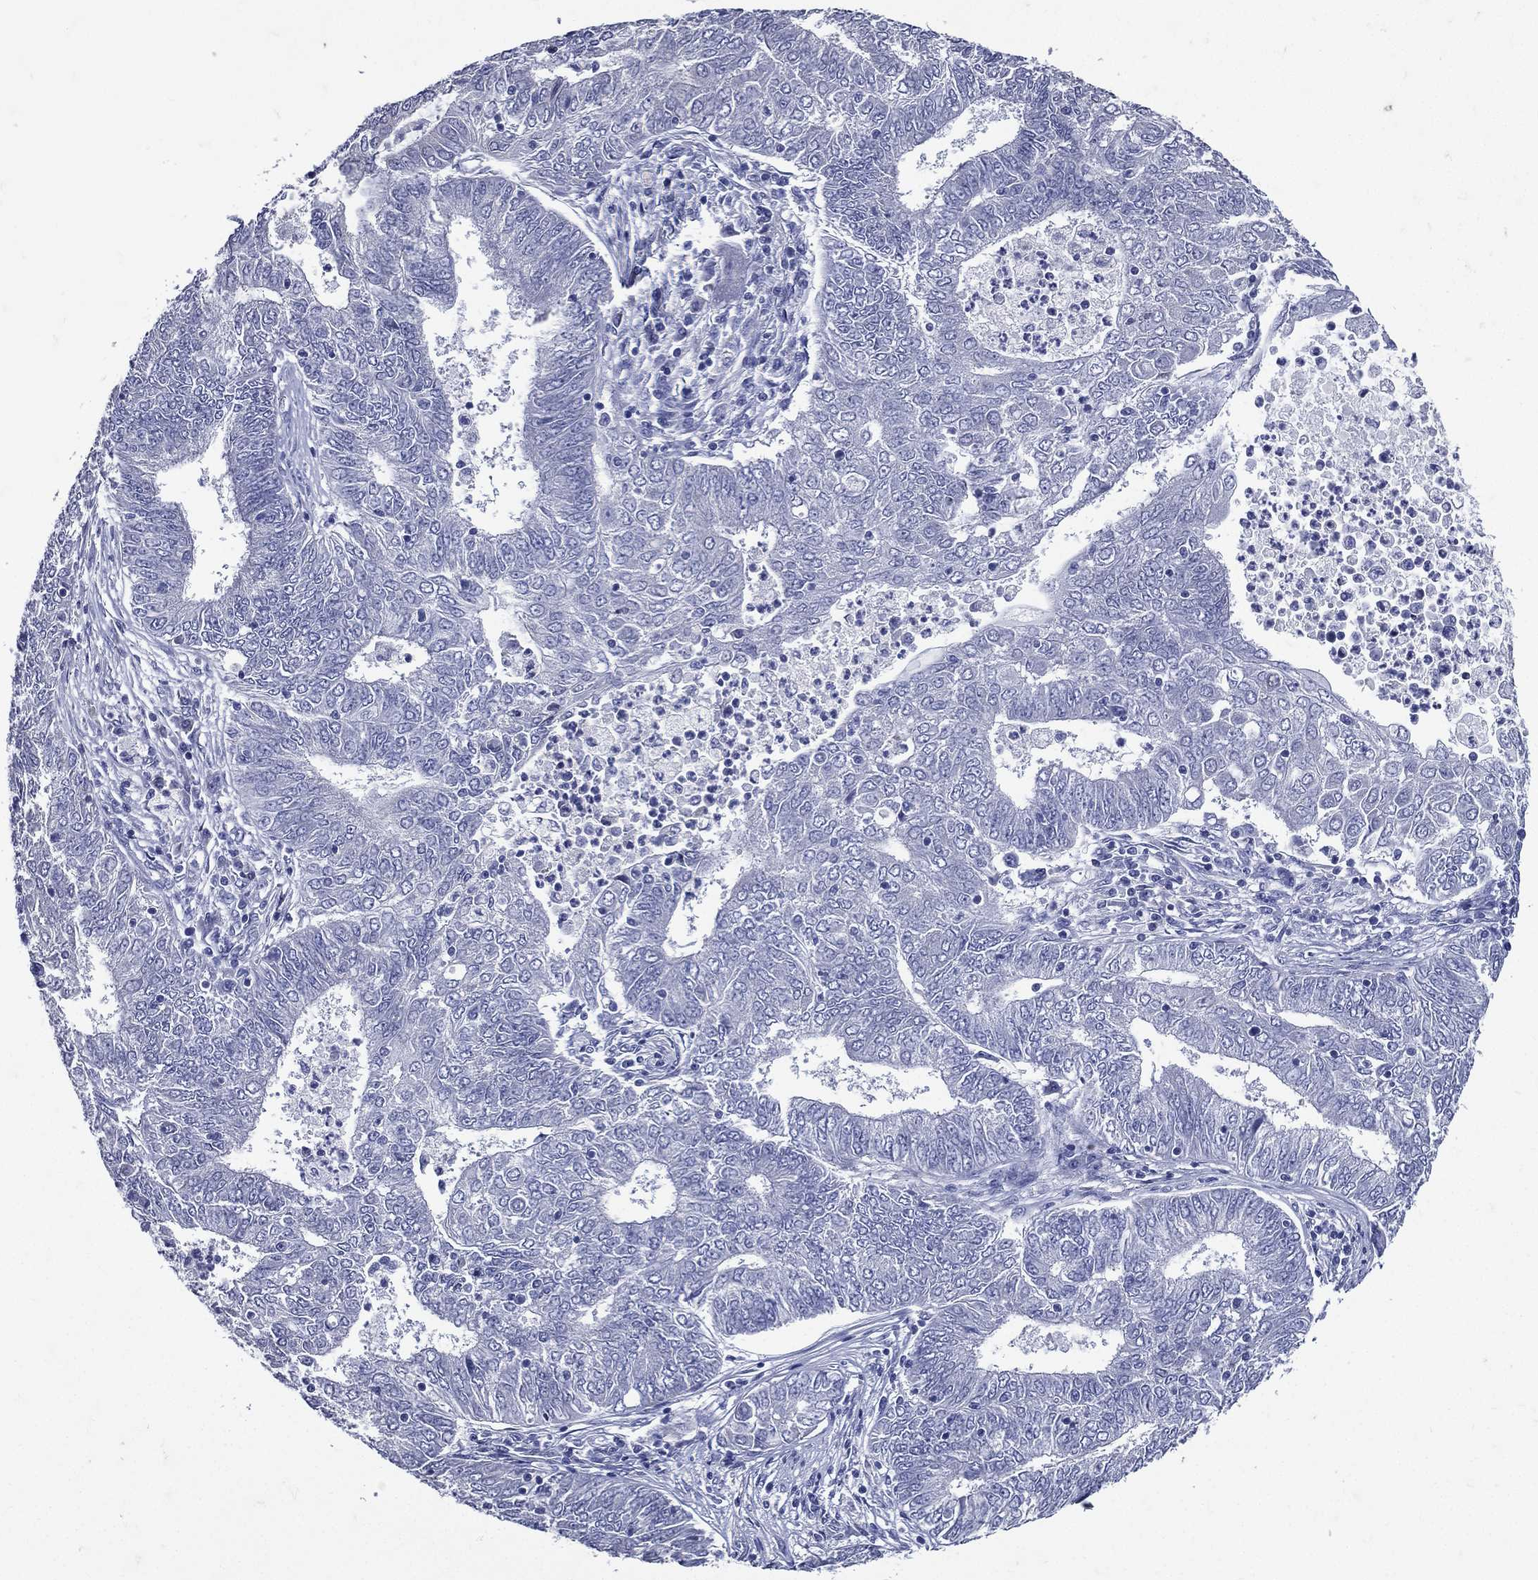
{"staining": {"intensity": "negative", "quantity": "none", "location": "none"}, "tissue": "endometrial cancer", "cell_type": "Tumor cells", "image_type": "cancer", "snomed": [{"axis": "morphology", "description": "Adenocarcinoma, NOS"}, {"axis": "topography", "description": "Endometrium"}], "caption": "Adenocarcinoma (endometrial) was stained to show a protein in brown. There is no significant expression in tumor cells.", "gene": "TGM1", "patient": {"sex": "female", "age": 62}}